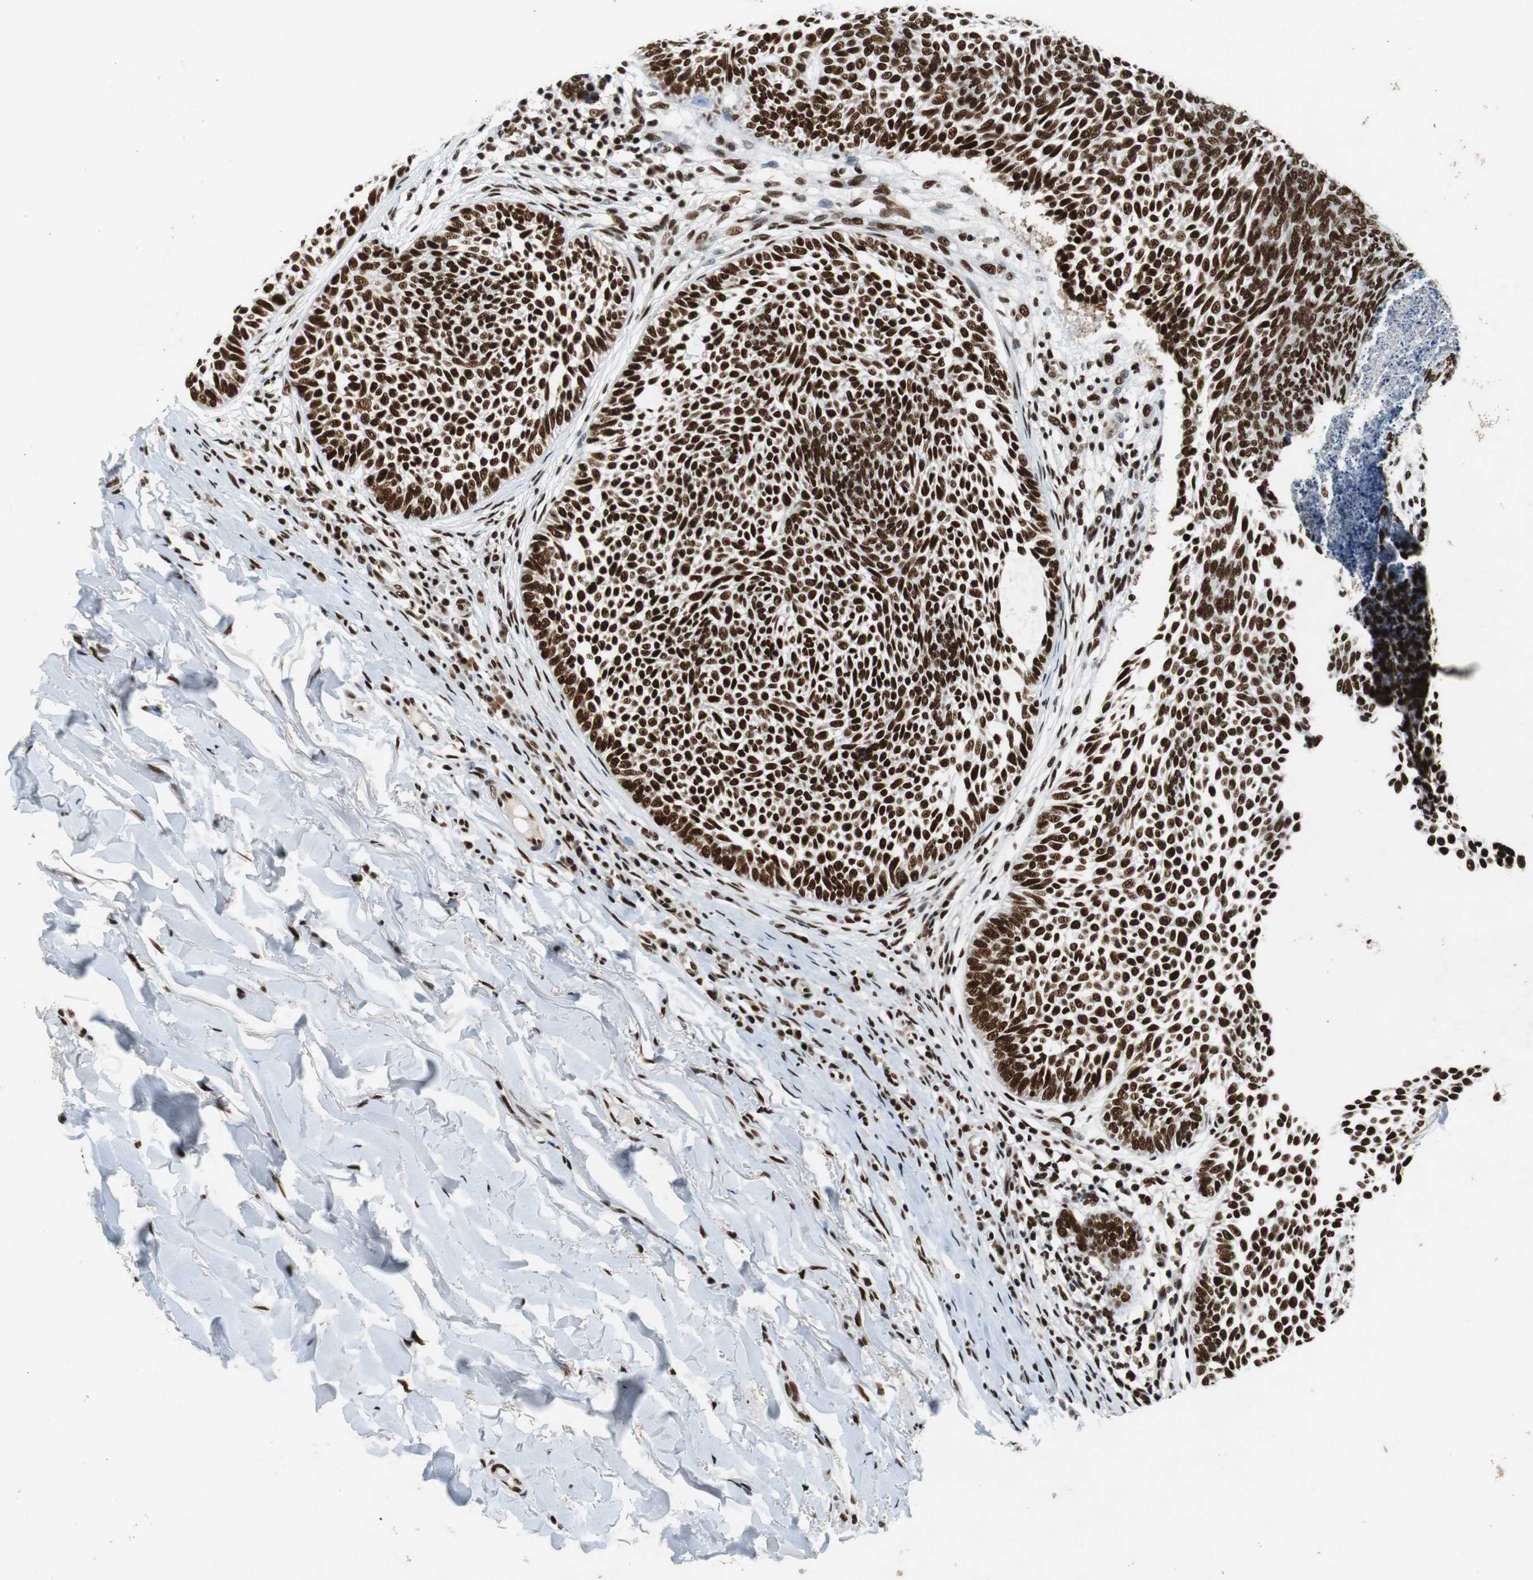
{"staining": {"intensity": "strong", "quantity": ">75%", "location": "nuclear"}, "tissue": "skin cancer", "cell_type": "Tumor cells", "image_type": "cancer", "snomed": [{"axis": "morphology", "description": "Normal tissue, NOS"}, {"axis": "morphology", "description": "Basal cell carcinoma"}, {"axis": "topography", "description": "Skin"}], "caption": "Immunohistochemical staining of human skin cancer demonstrates strong nuclear protein staining in approximately >75% of tumor cells. Using DAB (3,3'-diaminobenzidine) (brown) and hematoxylin (blue) stains, captured at high magnification using brightfield microscopy.", "gene": "PRKDC", "patient": {"sex": "male", "age": 87}}